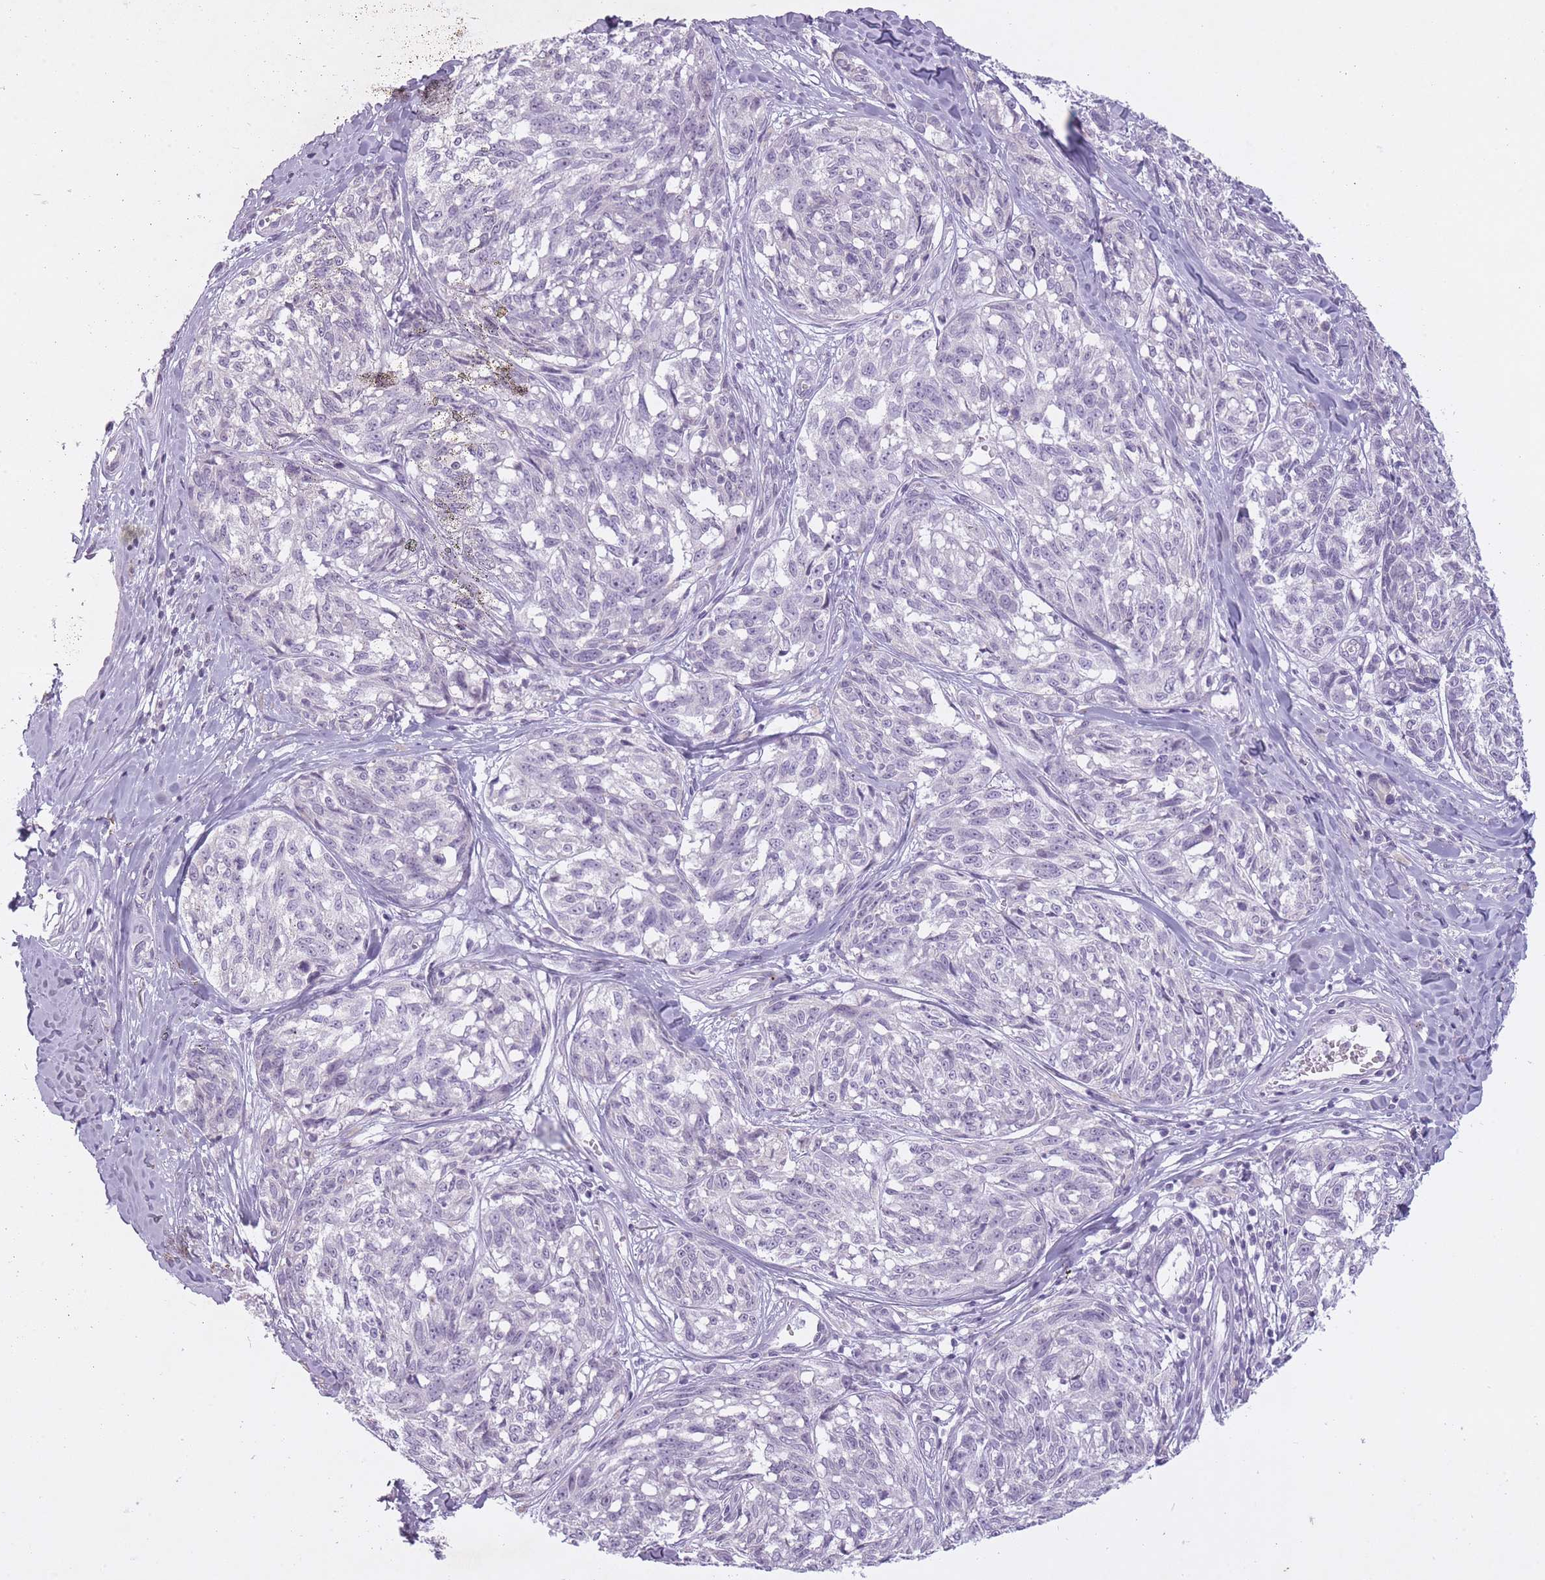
{"staining": {"intensity": "negative", "quantity": "none", "location": "none"}, "tissue": "melanoma", "cell_type": "Tumor cells", "image_type": "cancer", "snomed": [{"axis": "morphology", "description": "Normal tissue, NOS"}, {"axis": "morphology", "description": "Malignant melanoma, NOS"}, {"axis": "topography", "description": "Skin"}], "caption": "Protein analysis of malignant melanoma demonstrates no significant staining in tumor cells.", "gene": "RFX4", "patient": {"sex": "female", "age": 64}}